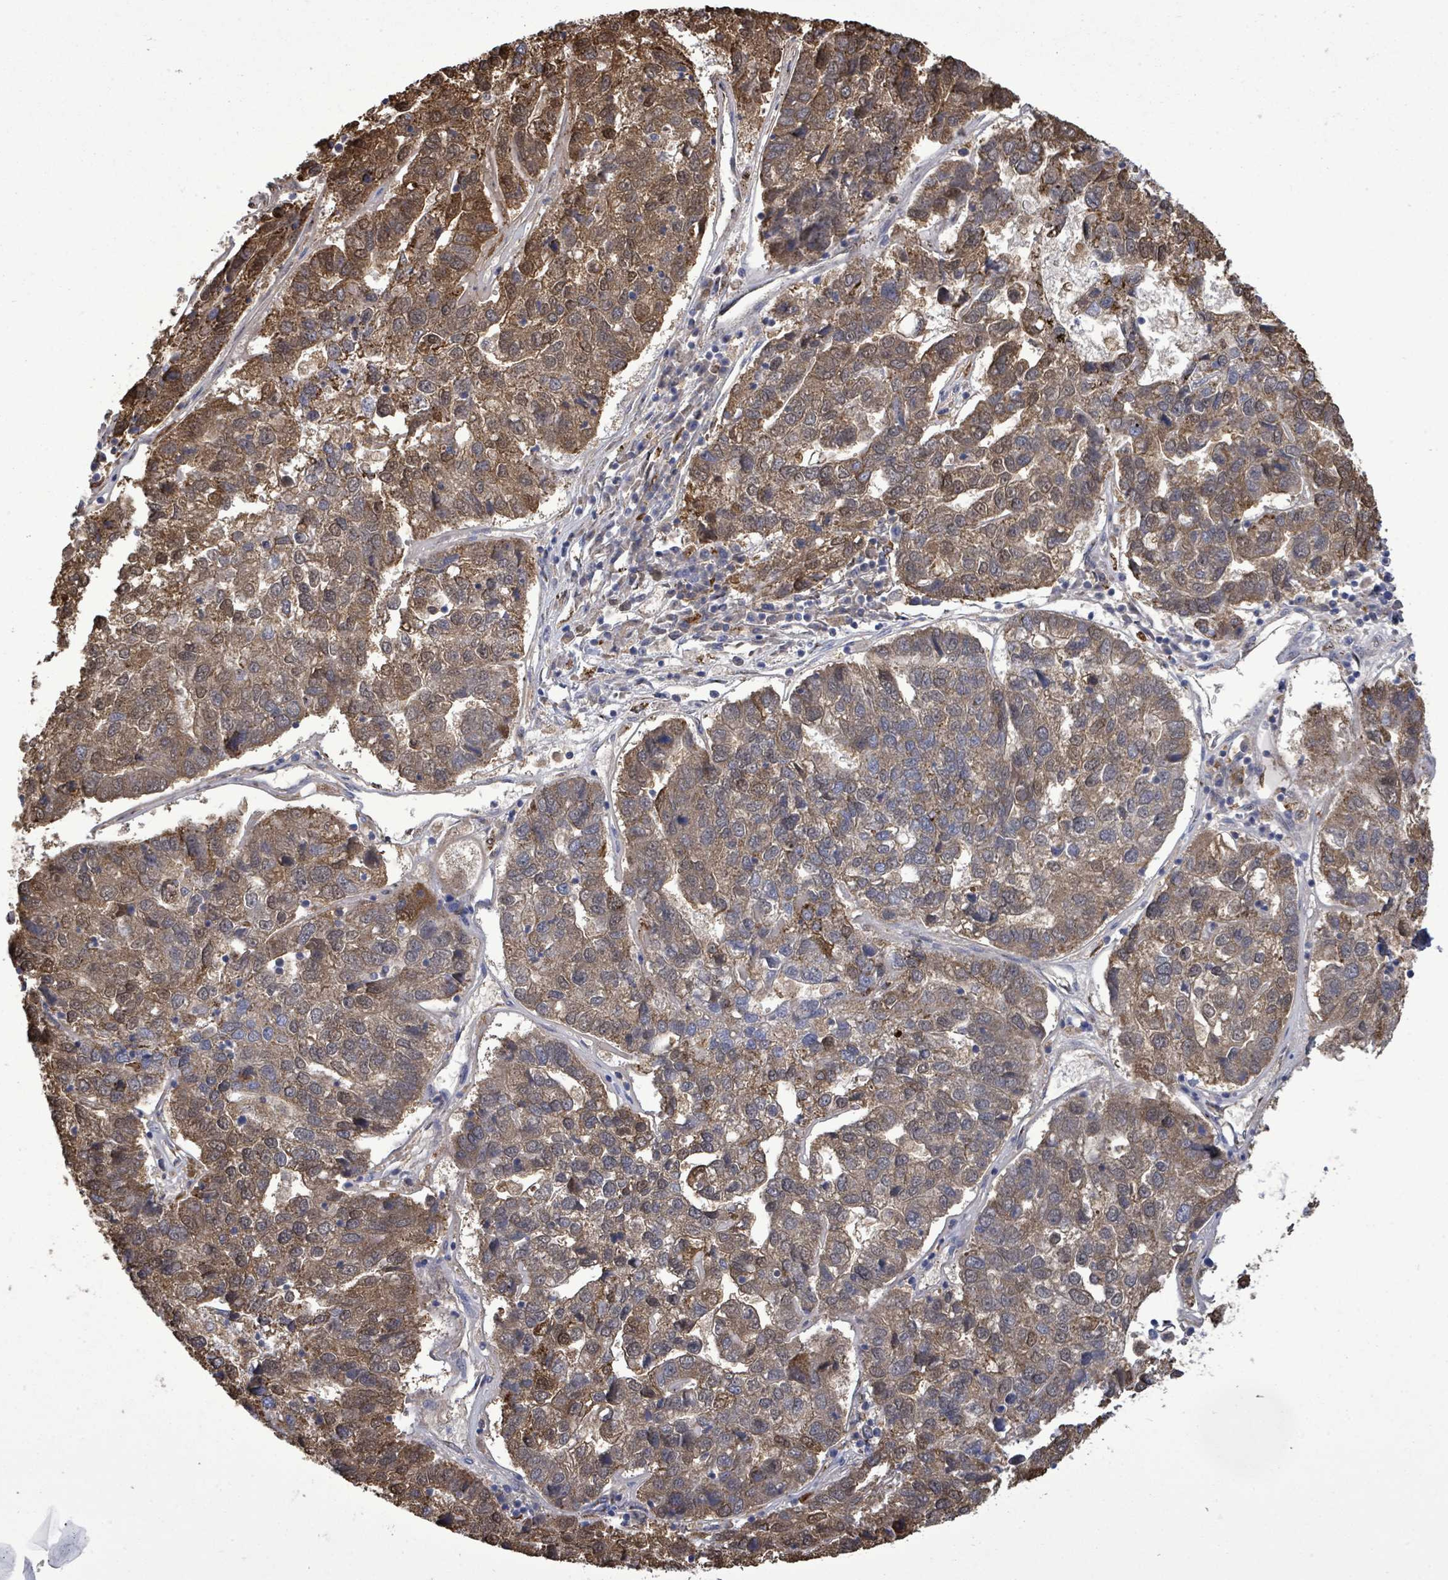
{"staining": {"intensity": "strong", "quantity": "25%-75%", "location": "cytoplasmic/membranous,nuclear"}, "tissue": "pancreatic cancer", "cell_type": "Tumor cells", "image_type": "cancer", "snomed": [{"axis": "morphology", "description": "Adenocarcinoma, NOS"}, {"axis": "topography", "description": "Pancreas"}], "caption": "The micrograph shows a brown stain indicating the presence of a protein in the cytoplasmic/membranous and nuclear of tumor cells in adenocarcinoma (pancreatic). The staining is performed using DAB (3,3'-diaminobenzidine) brown chromogen to label protein expression. The nuclei are counter-stained blue using hematoxylin.", "gene": "MTMR12", "patient": {"sex": "female", "age": 61}}